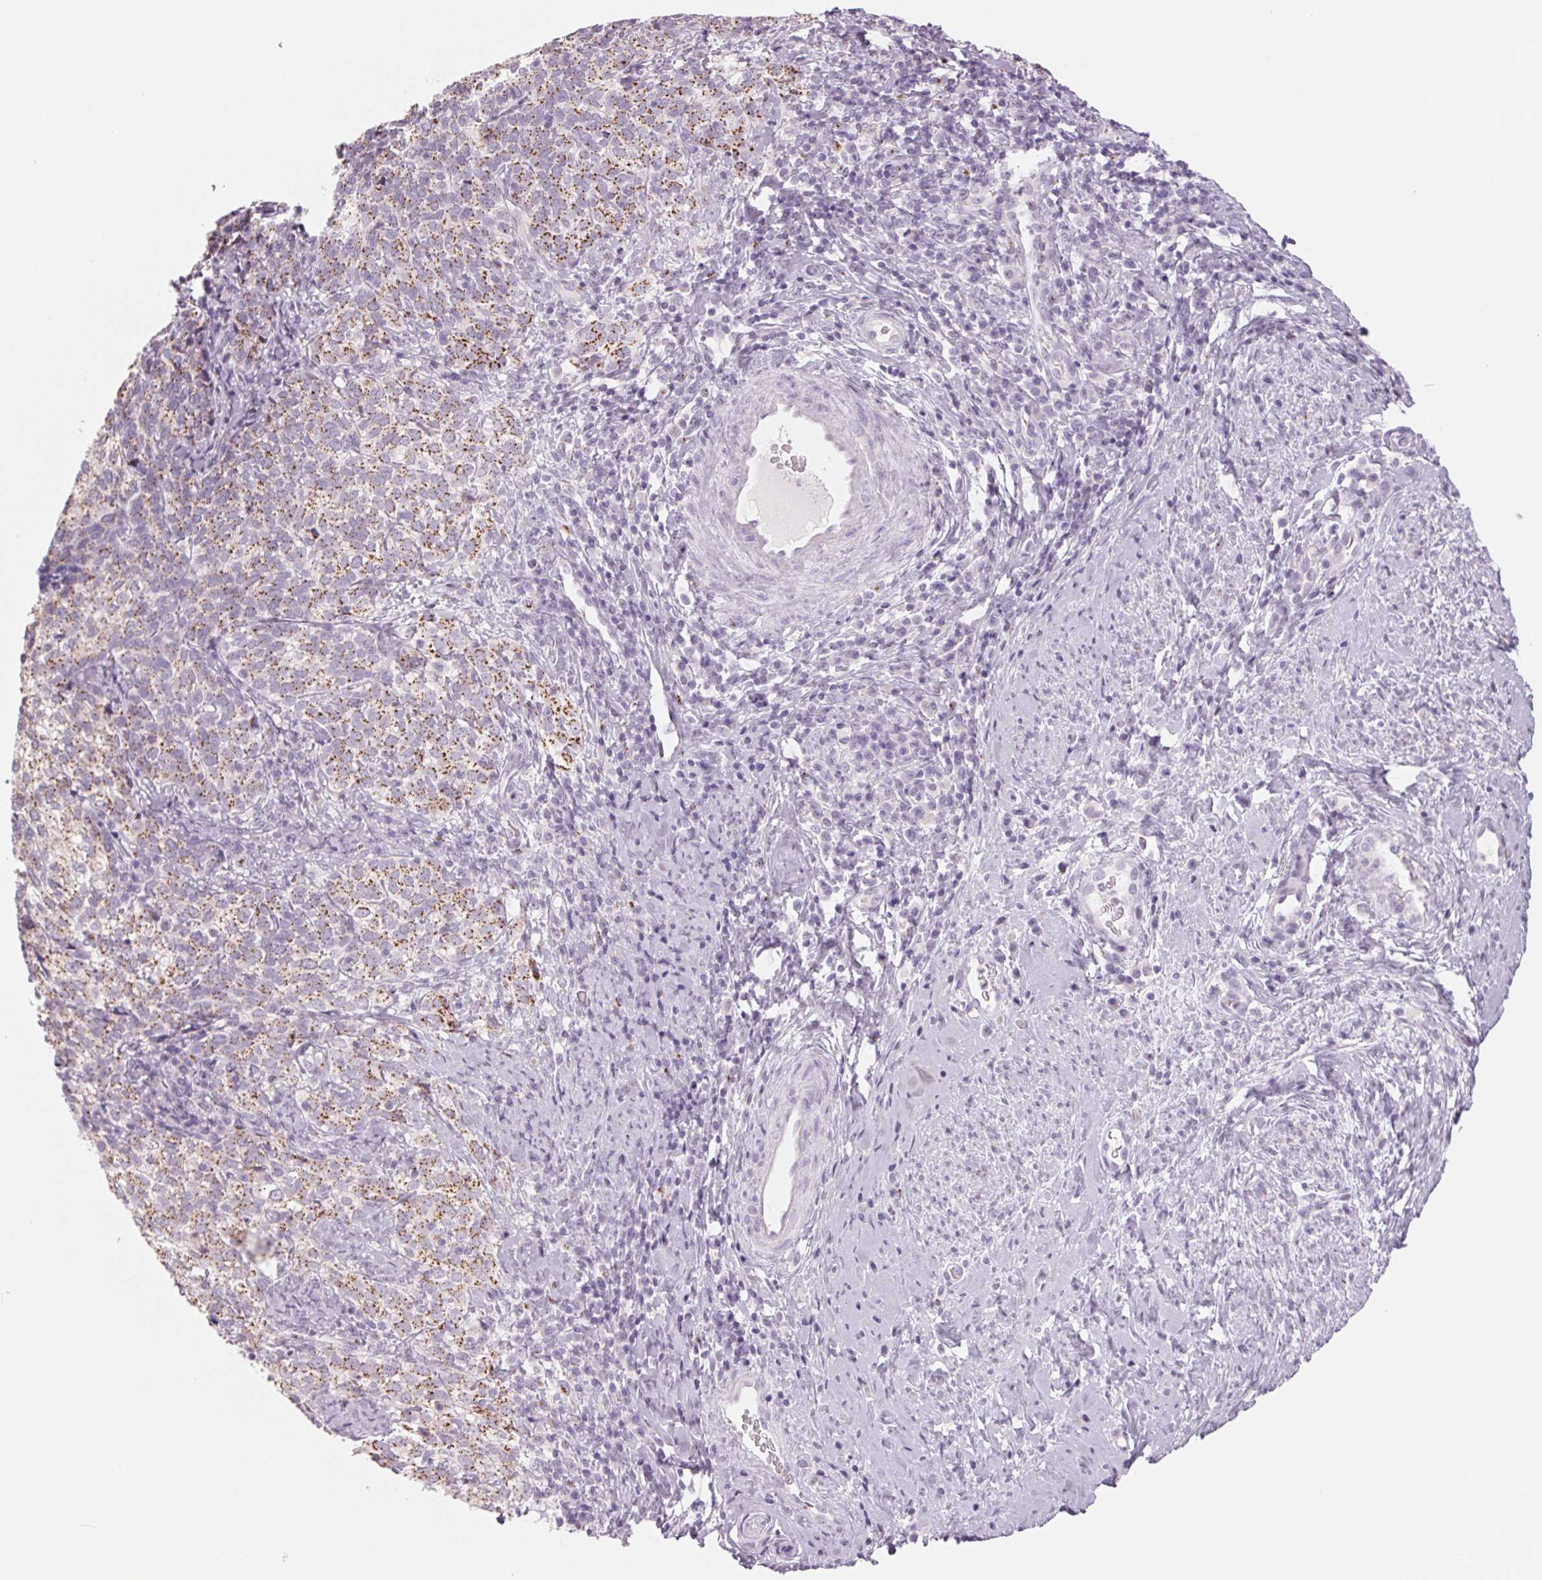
{"staining": {"intensity": "moderate", "quantity": ">75%", "location": "cytoplasmic/membranous"}, "tissue": "cervical cancer", "cell_type": "Tumor cells", "image_type": "cancer", "snomed": [{"axis": "morphology", "description": "Normal tissue, NOS"}, {"axis": "morphology", "description": "Squamous cell carcinoma, NOS"}, {"axis": "topography", "description": "Vagina"}, {"axis": "topography", "description": "Cervix"}], "caption": "Tumor cells reveal medium levels of moderate cytoplasmic/membranous positivity in about >75% of cells in squamous cell carcinoma (cervical).", "gene": "GALNT7", "patient": {"sex": "female", "age": 45}}